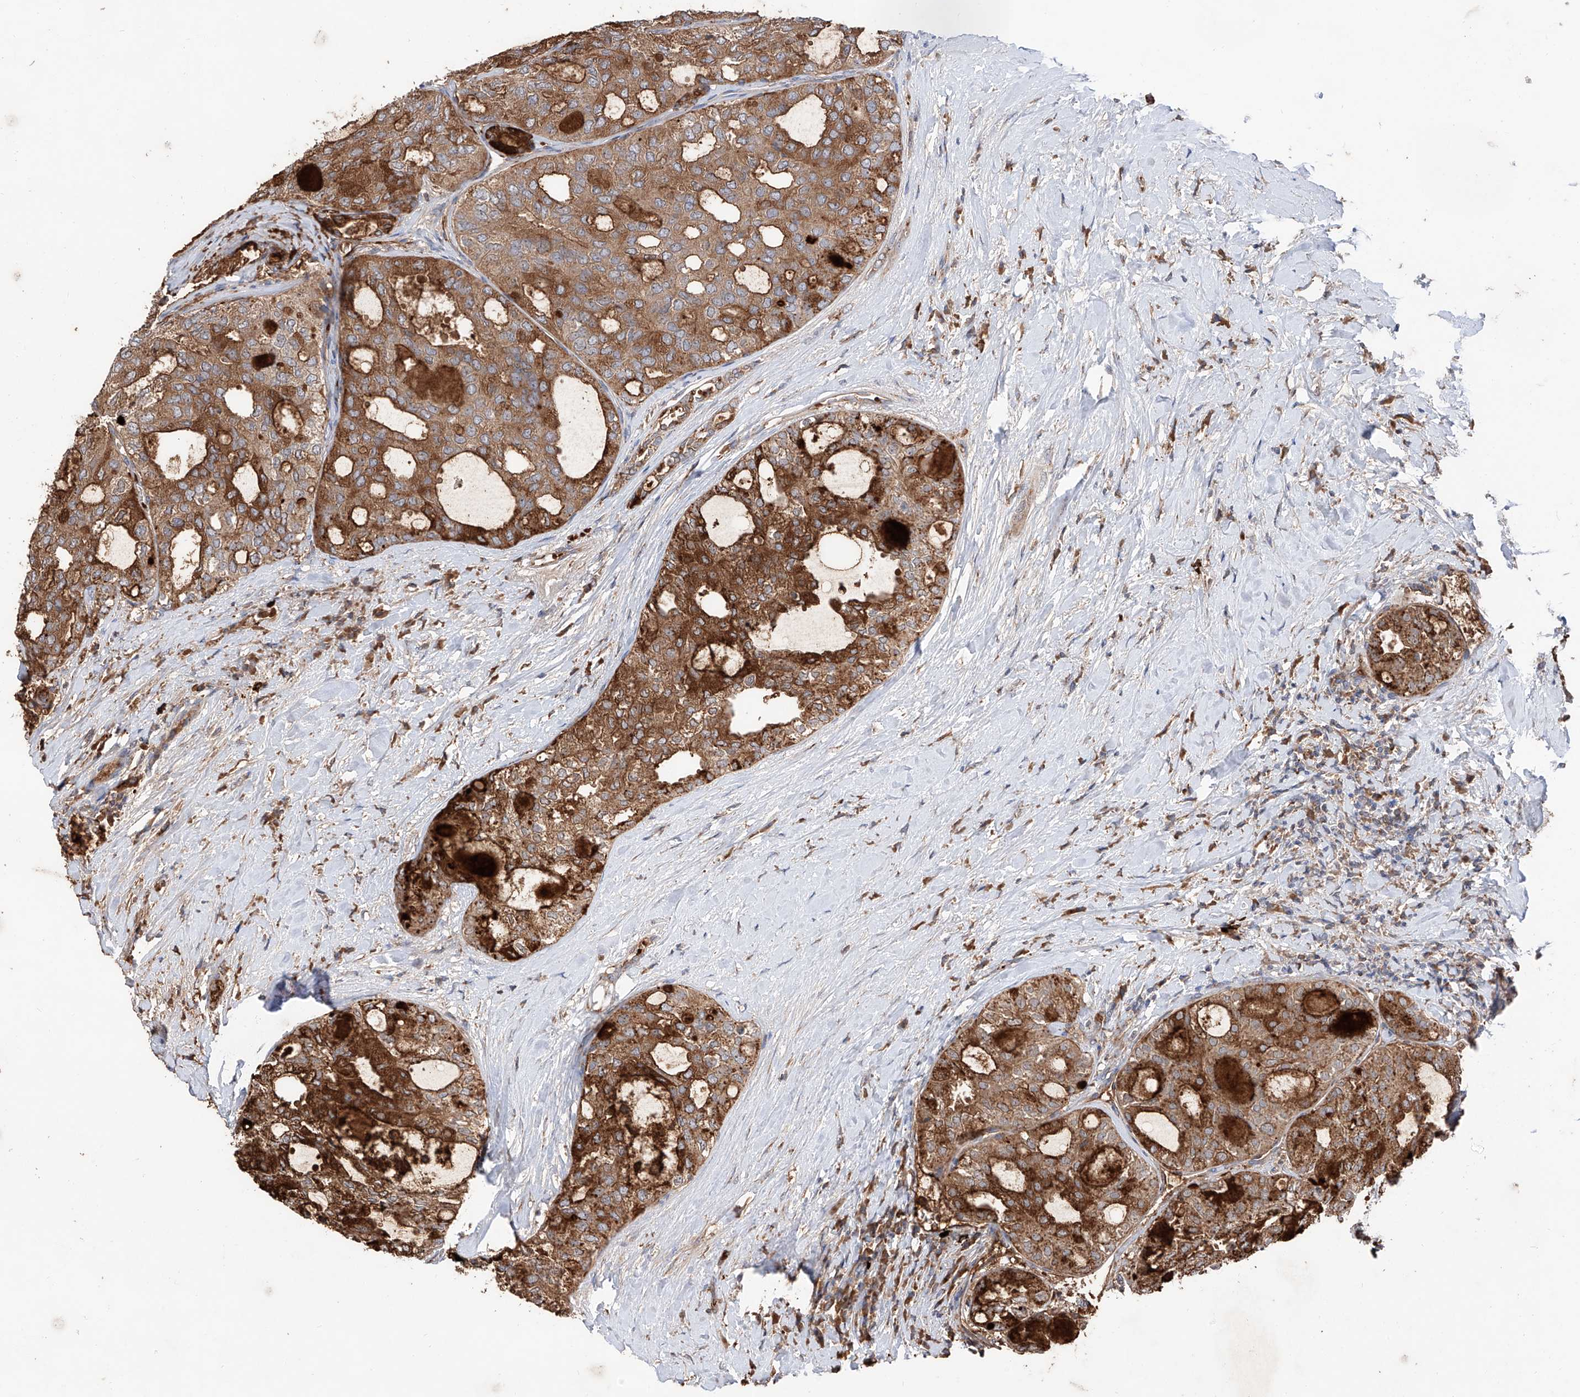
{"staining": {"intensity": "moderate", "quantity": ">75%", "location": "cytoplasmic/membranous"}, "tissue": "thyroid cancer", "cell_type": "Tumor cells", "image_type": "cancer", "snomed": [{"axis": "morphology", "description": "Follicular adenoma carcinoma, NOS"}, {"axis": "topography", "description": "Thyroid gland"}], "caption": "A brown stain shows moderate cytoplasmic/membranous expression of a protein in thyroid cancer (follicular adenoma carcinoma) tumor cells.", "gene": "EDN1", "patient": {"sex": "male", "age": 75}}